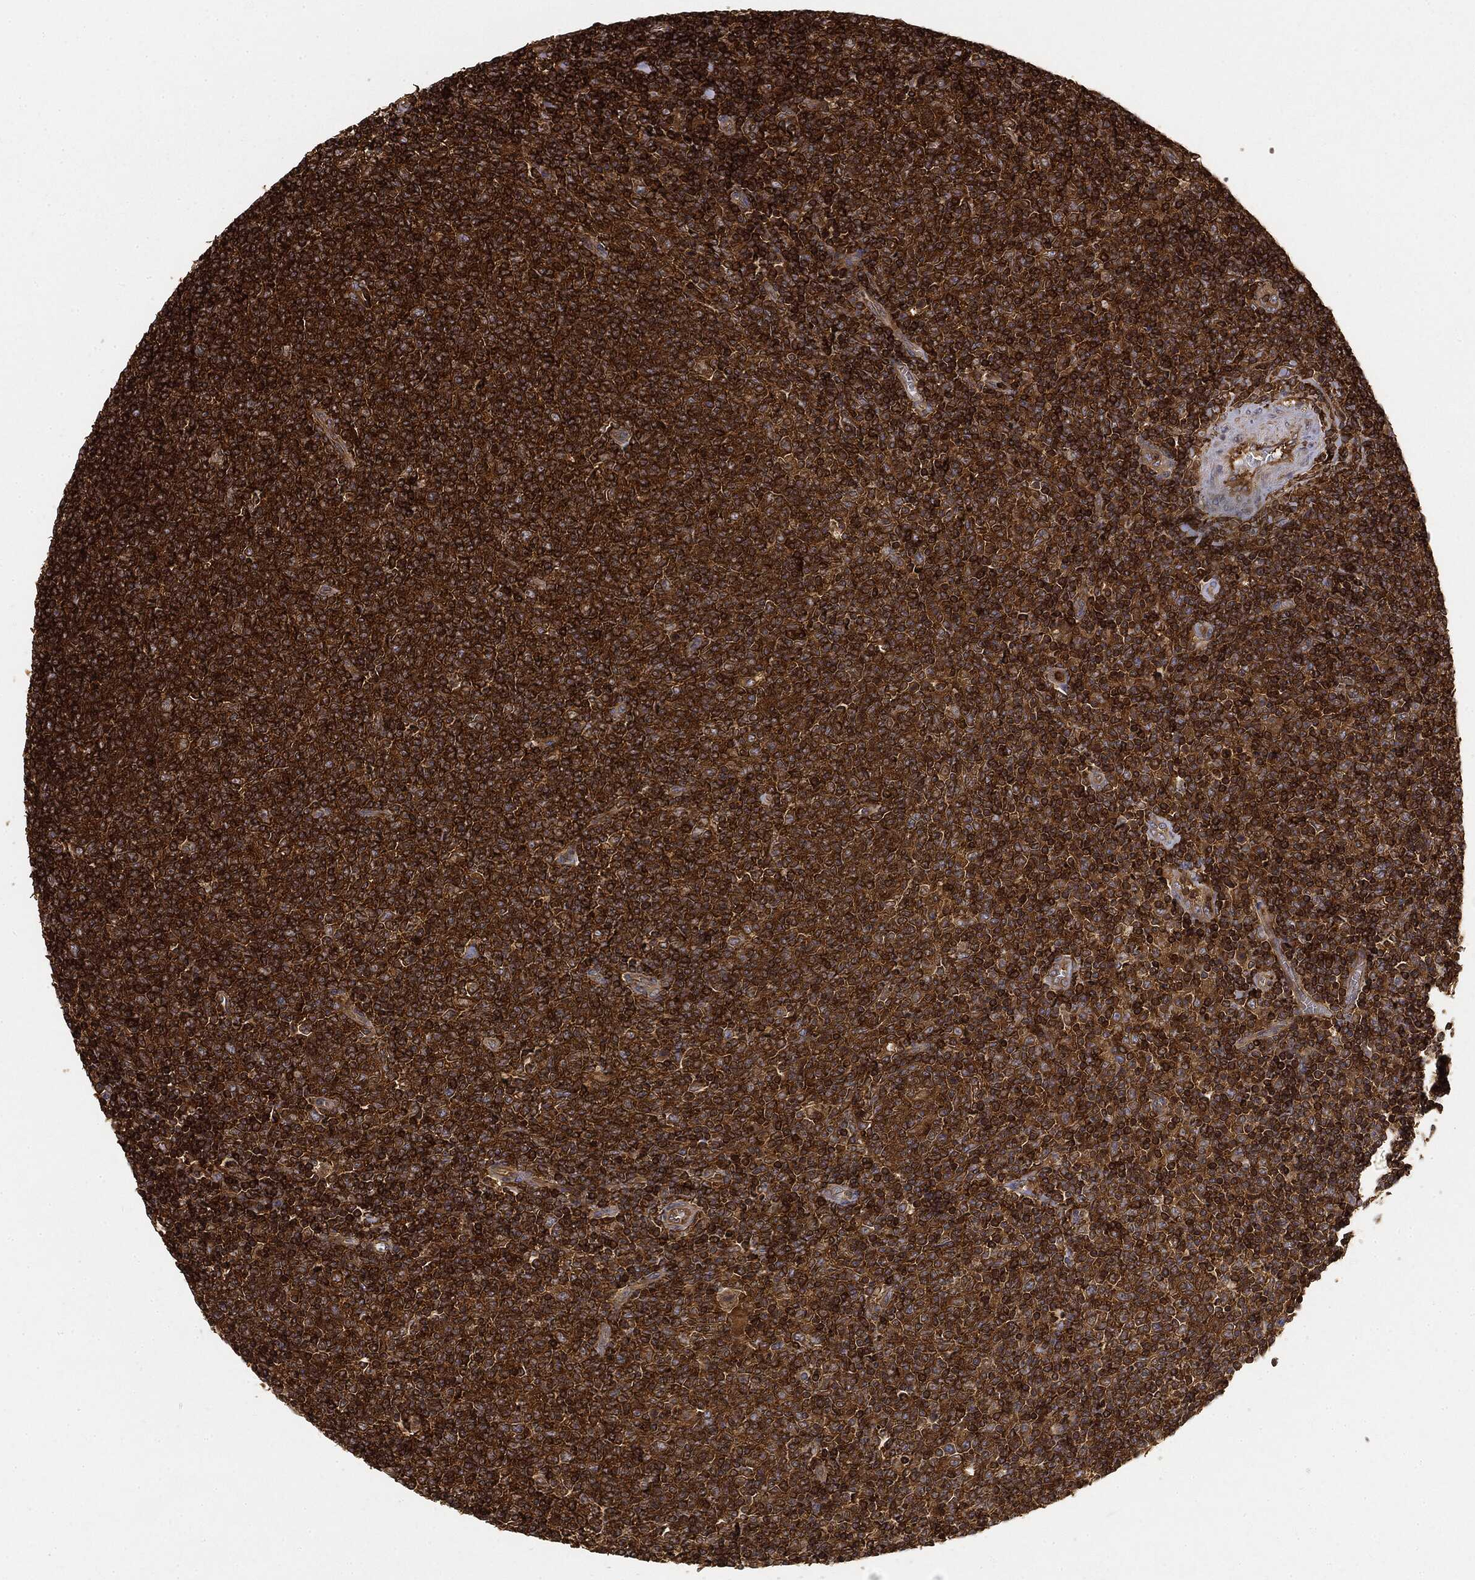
{"staining": {"intensity": "strong", "quantity": ">75%", "location": "cytoplasmic/membranous"}, "tissue": "lymphoma", "cell_type": "Tumor cells", "image_type": "cancer", "snomed": [{"axis": "morphology", "description": "Malignant lymphoma, non-Hodgkin's type, Low grade"}, {"axis": "topography", "description": "Lymph node"}], "caption": "The image displays staining of low-grade malignant lymphoma, non-Hodgkin's type, revealing strong cytoplasmic/membranous protein staining (brown color) within tumor cells. (Brightfield microscopy of DAB IHC at high magnification).", "gene": "WDR1", "patient": {"sex": "male", "age": 52}}